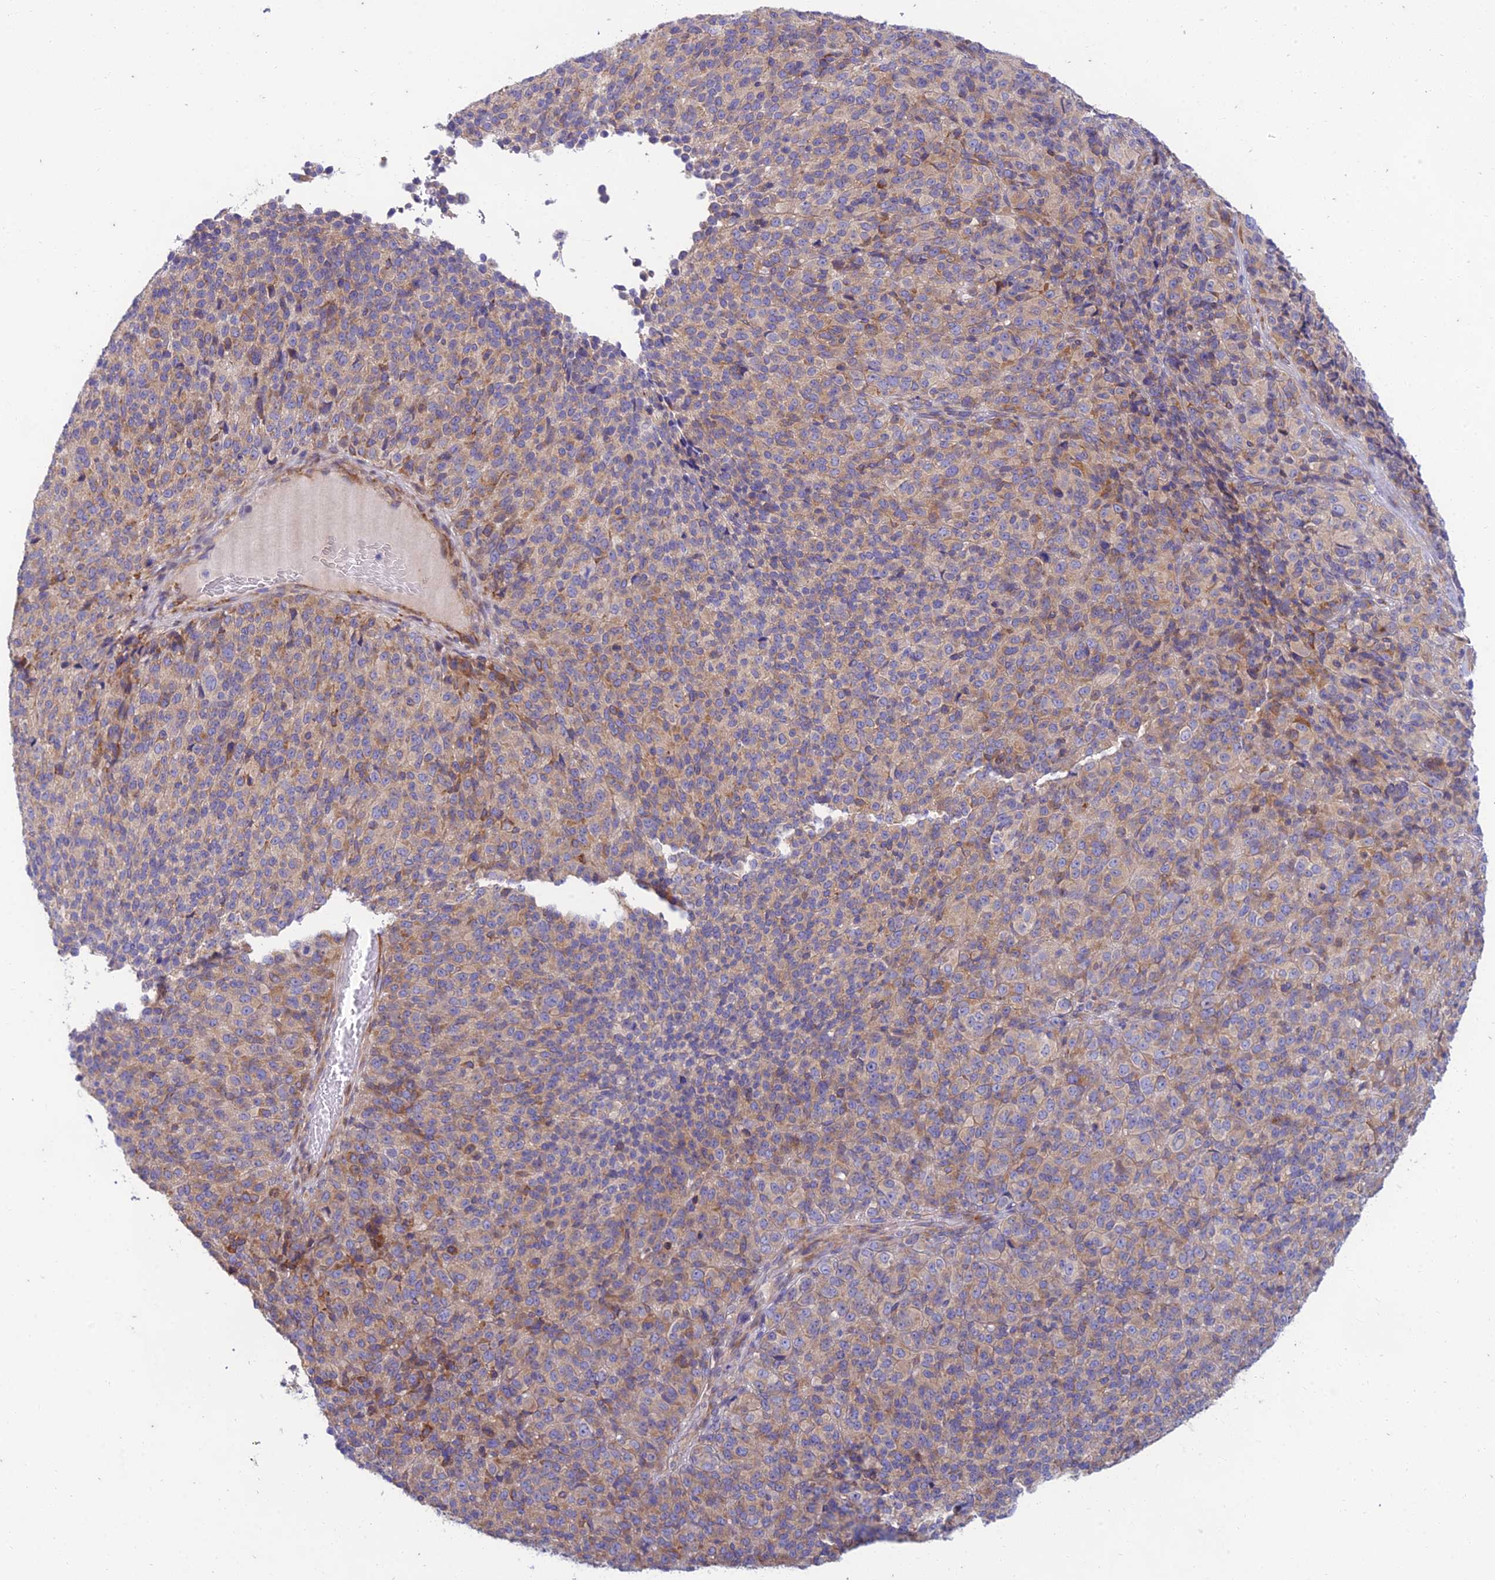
{"staining": {"intensity": "weak", "quantity": "25%-75%", "location": "cytoplasmic/membranous"}, "tissue": "melanoma", "cell_type": "Tumor cells", "image_type": "cancer", "snomed": [{"axis": "morphology", "description": "Malignant melanoma, Metastatic site"}, {"axis": "topography", "description": "Brain"}], "caption": "Human malignant melanoma (metastatic site) stained with a brown dye demonstrates weak cytoplasmic/membranous positive positivity in about 25%-75% of tumor cells.", "gene": "PTCD2", "patient": {"sex": "female", "age": 56}}